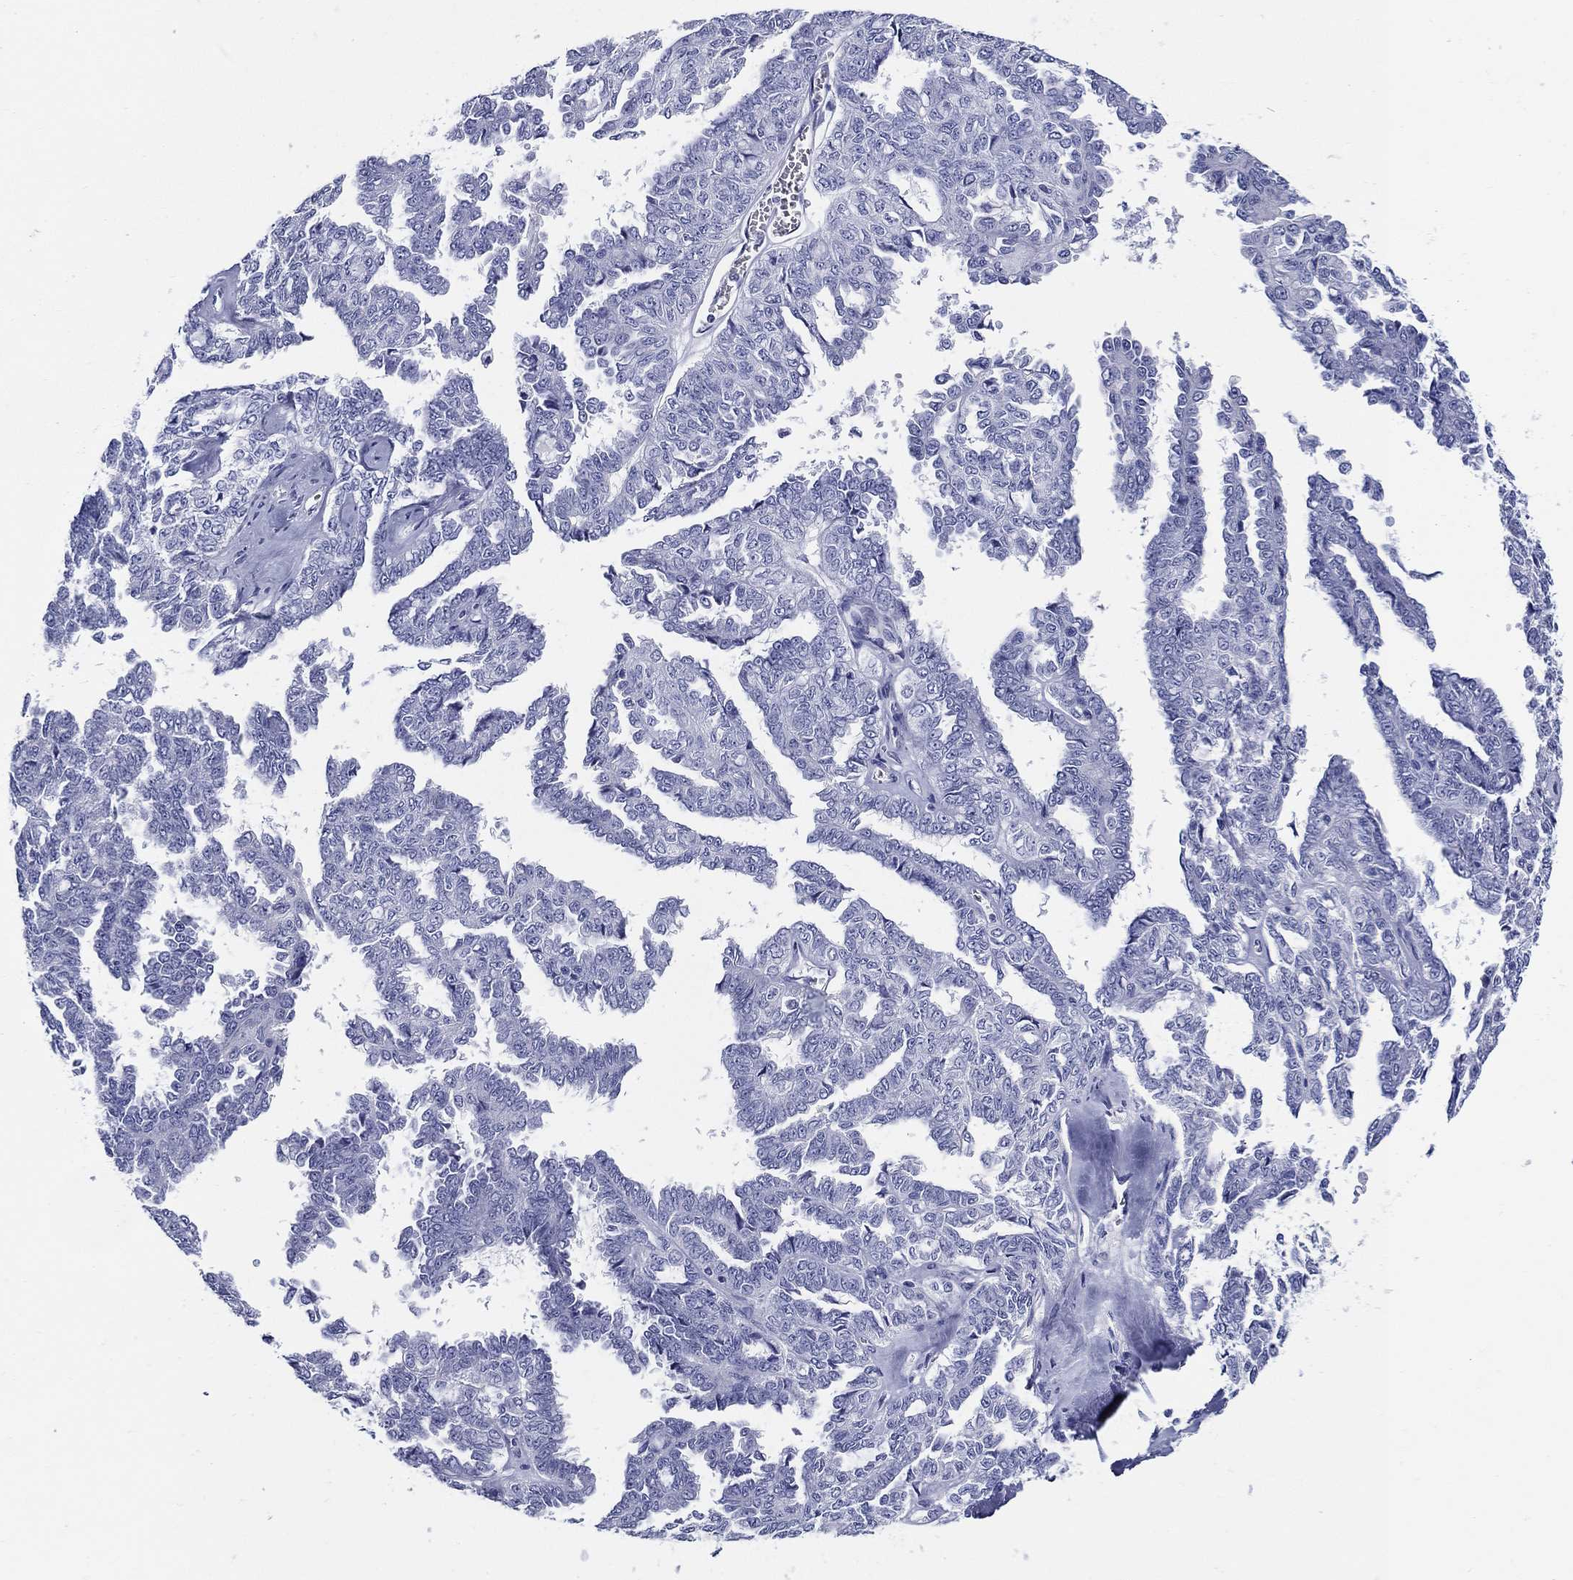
{"staining": {"intensity": "negative", "quantity": "none", "location": "none"}, "tissue": "ovarian cancer", "cell_type": "Tumor cells", "image_type": "cancer", "snomed": [{"axis": "morphology", "description": "Cystadenocarcinoma, serous, NOS"}, {"axis": "topography", "description": "Ovary"}], "caption": "This is a histopathology image of immunohistochemistry staining of ovarian cancer, which shows no expression in tumor cells.", "gene": "CRYGS", "patient": {"sex": "female", "age": 71}}